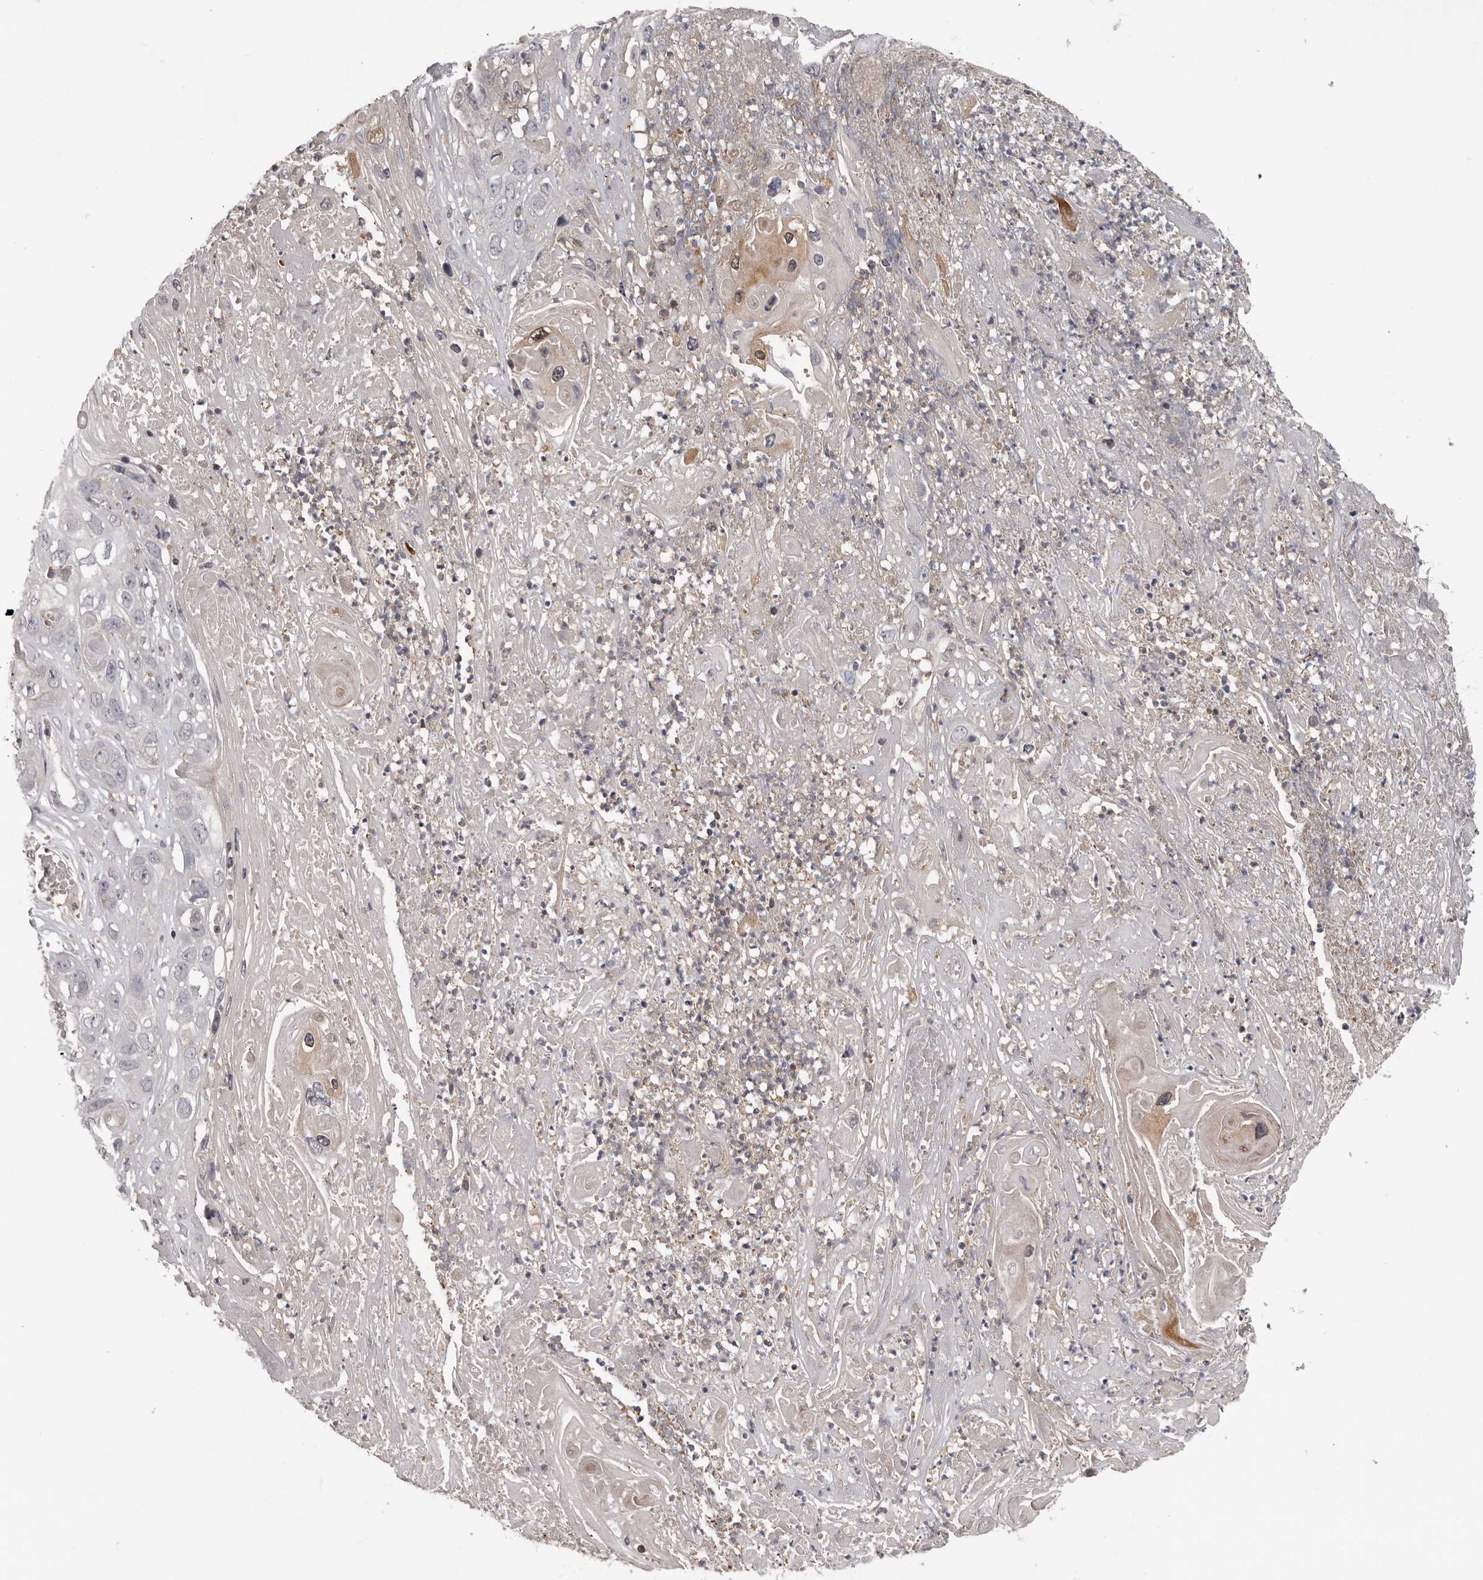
{"staining": {"intensity": "moderate", "quantity": "<25%", "location": "cytoplasmic/membranous,nuclear"}, "tissue": "skin cancer", "cell_type": "Tumor cells", "image_type": "cancer", "snomed": [{"axis": "morphology", "description": "Squamous cell carcinoma, NOS"}, {"axis": "topography", "description": "Skin"}], "caption": "Immunohistochemical staining of human skin squamous cell carcinoma shows low levels of moderate cytoplasmic/membranous and nuclear staining in approximately <25% of tumor cells. The protein of interest is shown in brown color, while the nuclei are stained blue.", "gene": "ANKRD44", "patient": {"sex": "male", "age": 55}}